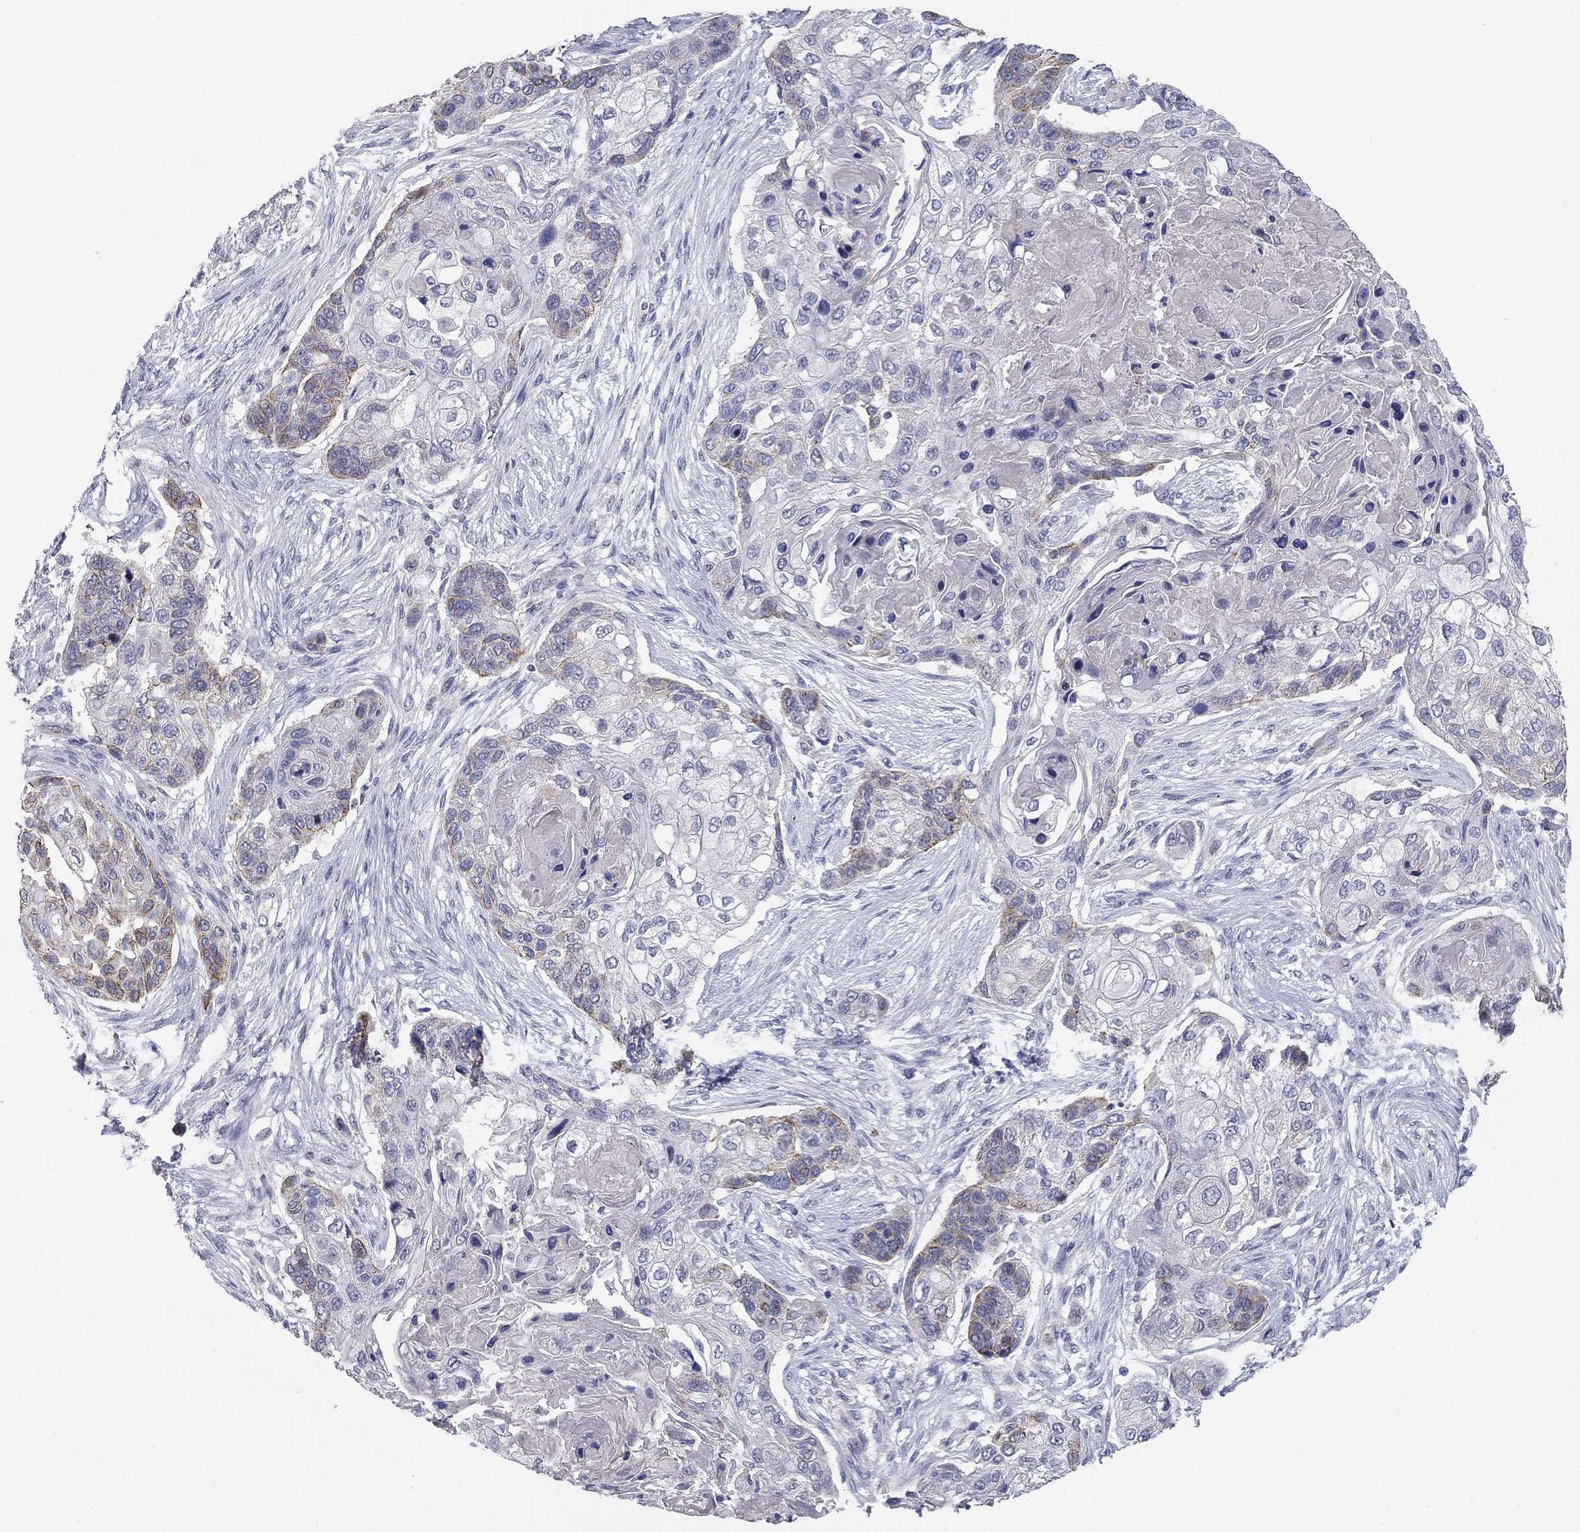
{"staining": {"intensity": "moderate", "quantity": "<25%", "location": "cytoplasmic/membranous"}, "tissue": "lung cancer", "cell_type": "Tumor cells", "image_type": "cancer", "snomed": [{"axis": "morphology", "description": "Squamous cell carcinoma, NOS"}, {"axis": "topography", "description": "Lung"}], "caption": "The immunohistochemical stain shows moderate cytoplasmic/membranous staining in tumor cells of squamous cell carcinoma (lung) tissue.", "gene": "SEPTIN3", "patient": {"sex": "male", "age": 69}}